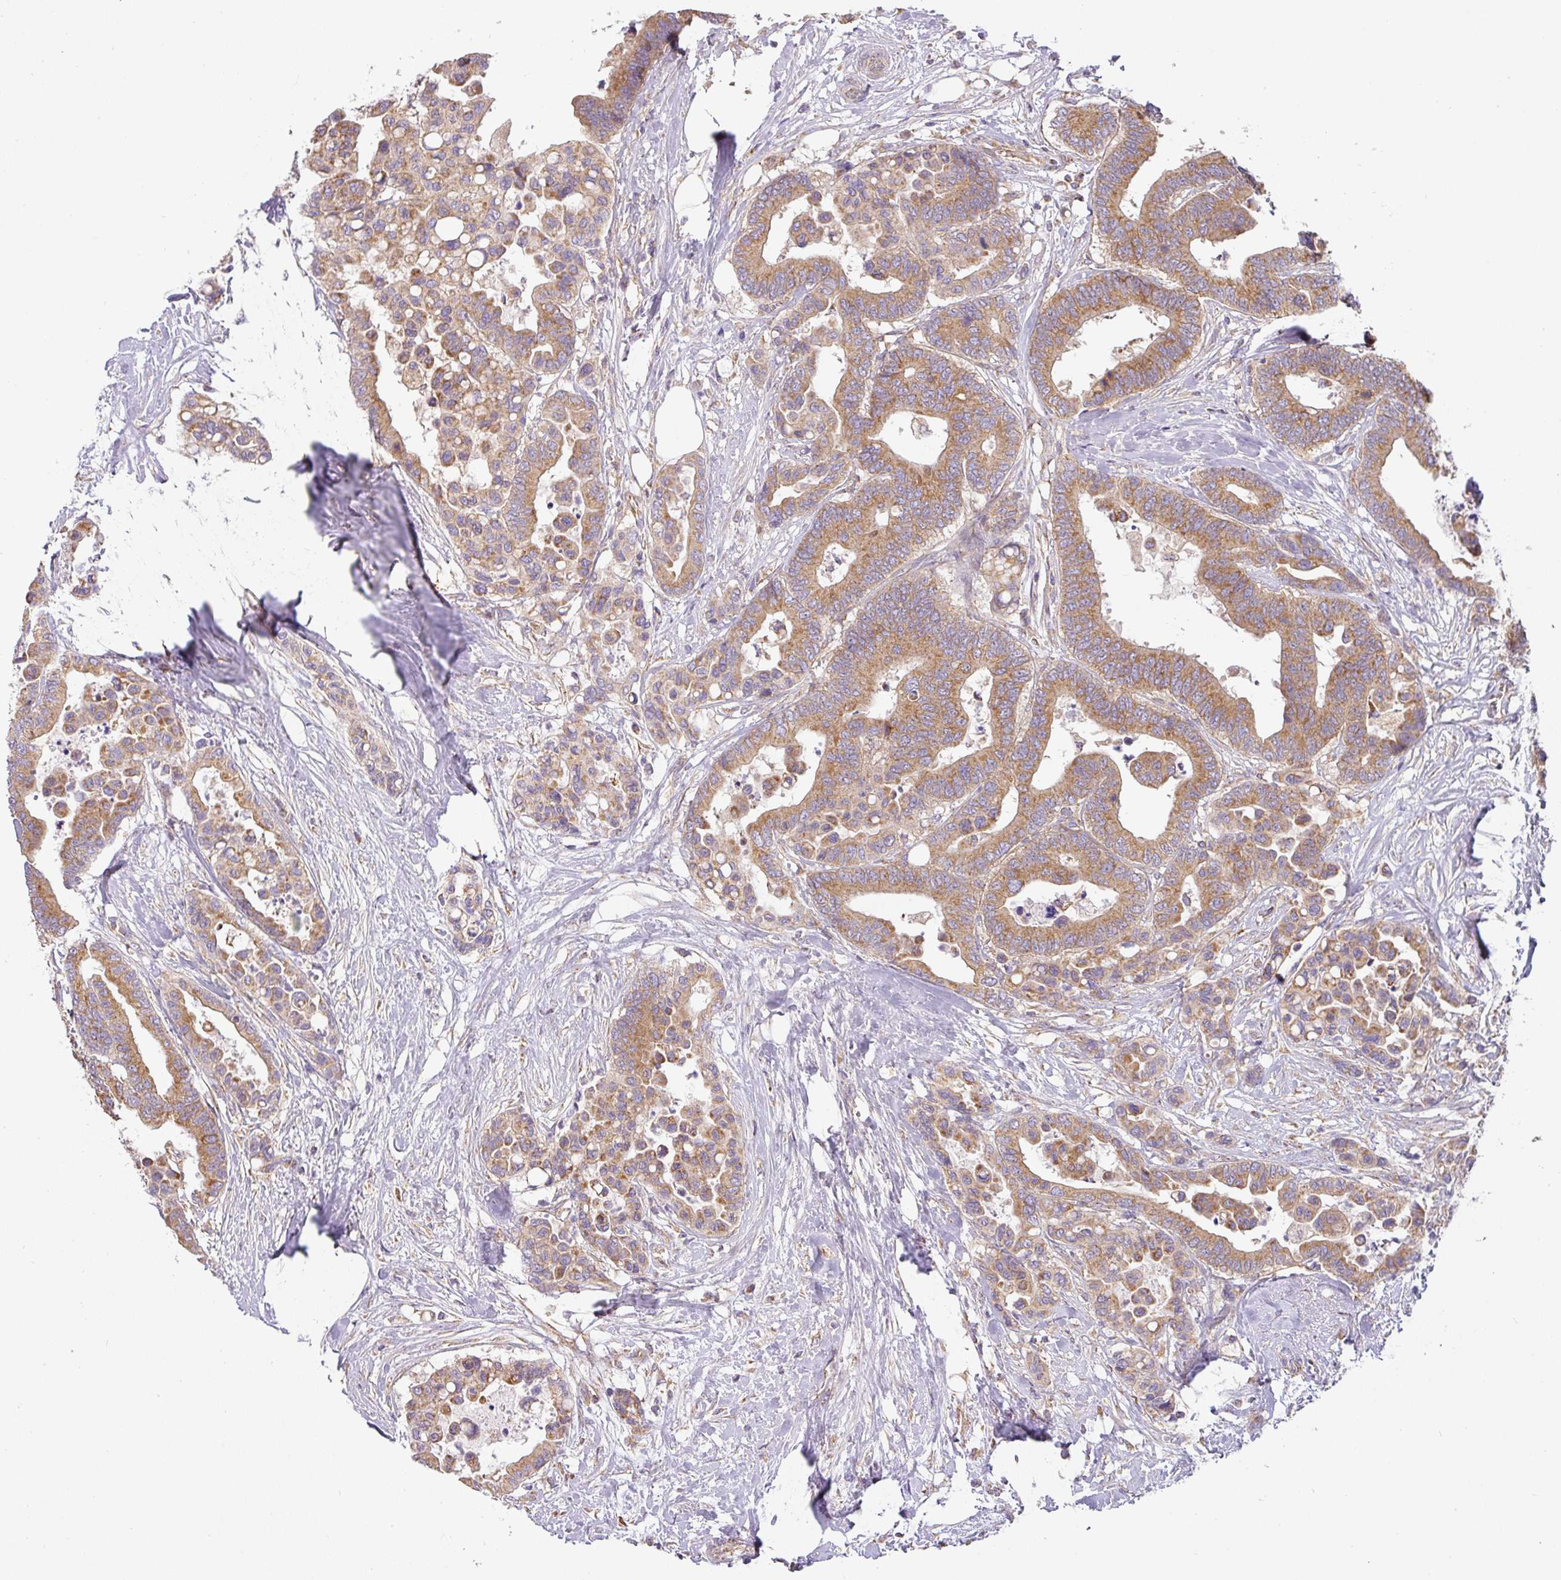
{"staining": {"intensity": "moderate", "quantity": ">75%", "location": "cytoplasmic/membranous"}, "tissue": "colorectal cancer", "cell_type": "Tumor cells", "image_type": "cancer", "snomed": [{"axis": "morphology", "description": "Adenocarcinoma, NOS"}, {"axis": "topography", "description": "Colon"}], "caption": "Colorectal adenocarcinoma stained with DAB (3,3'-diaminobenzidine) immunohistochemistry displays medium levels of moderate cytoplasmic/membranous staining in approximately >75% of tumor cells.", "gene": "ZNF211", "patient": {"sex": "male", "age": 82}}